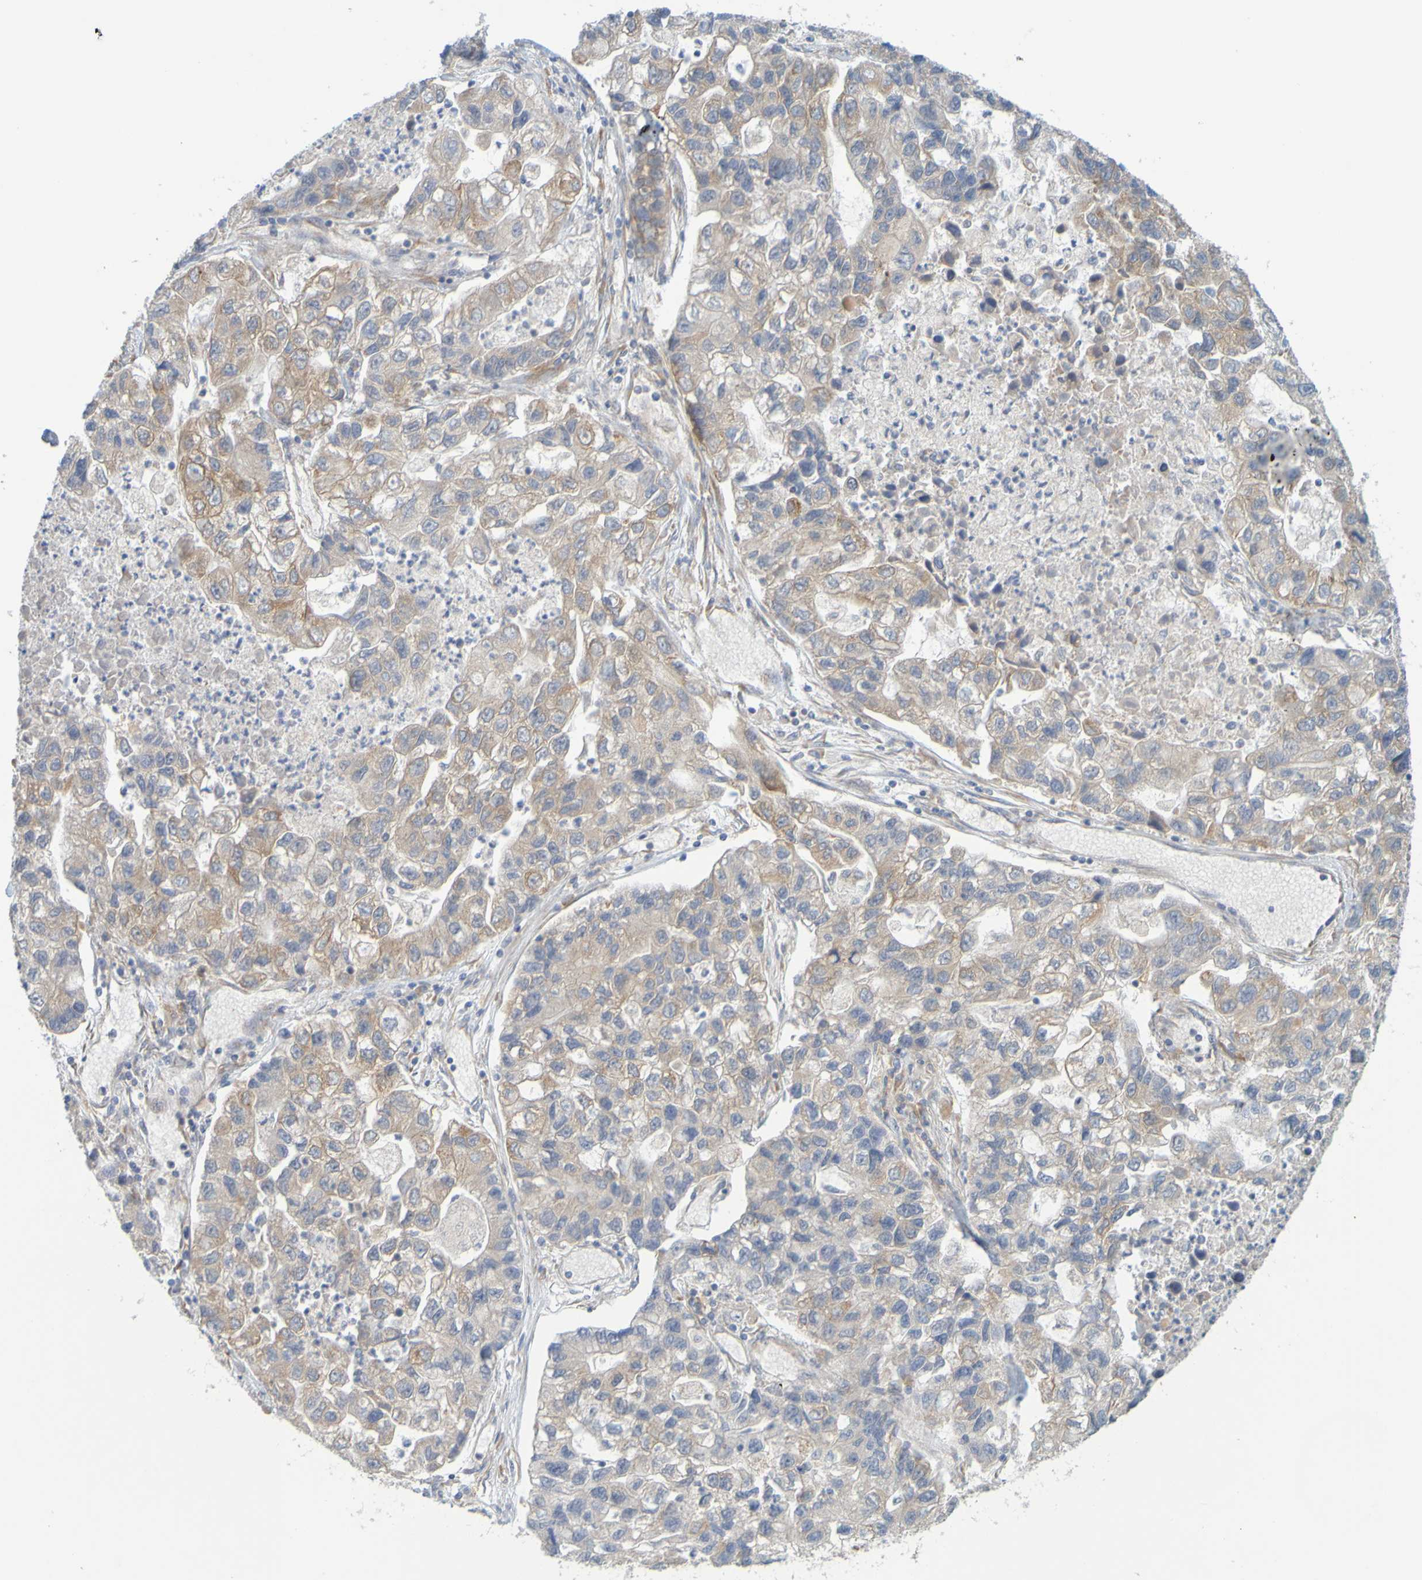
{"staining": {"intensity": "moderate", "quantity": "25%-75%", "location": "cytoplasmic/membranous"}, "tissue": "lung cancer", "cell_type": "Tumor cells", "image_type": "cancer", "snomed": [{"axis": "morphology", "description": "Adenocarcinoma, NOS"}, {"axis": "topography", "description": "Lung"}], "caption": "Lung cancer stained with a brown dye demonstrates moderate cytoplasmic/membranous positive expression in approximately 25%-75% of tumor cells.", "gene": "MOGS", "patient": {"sex": "female", "age": 51}}